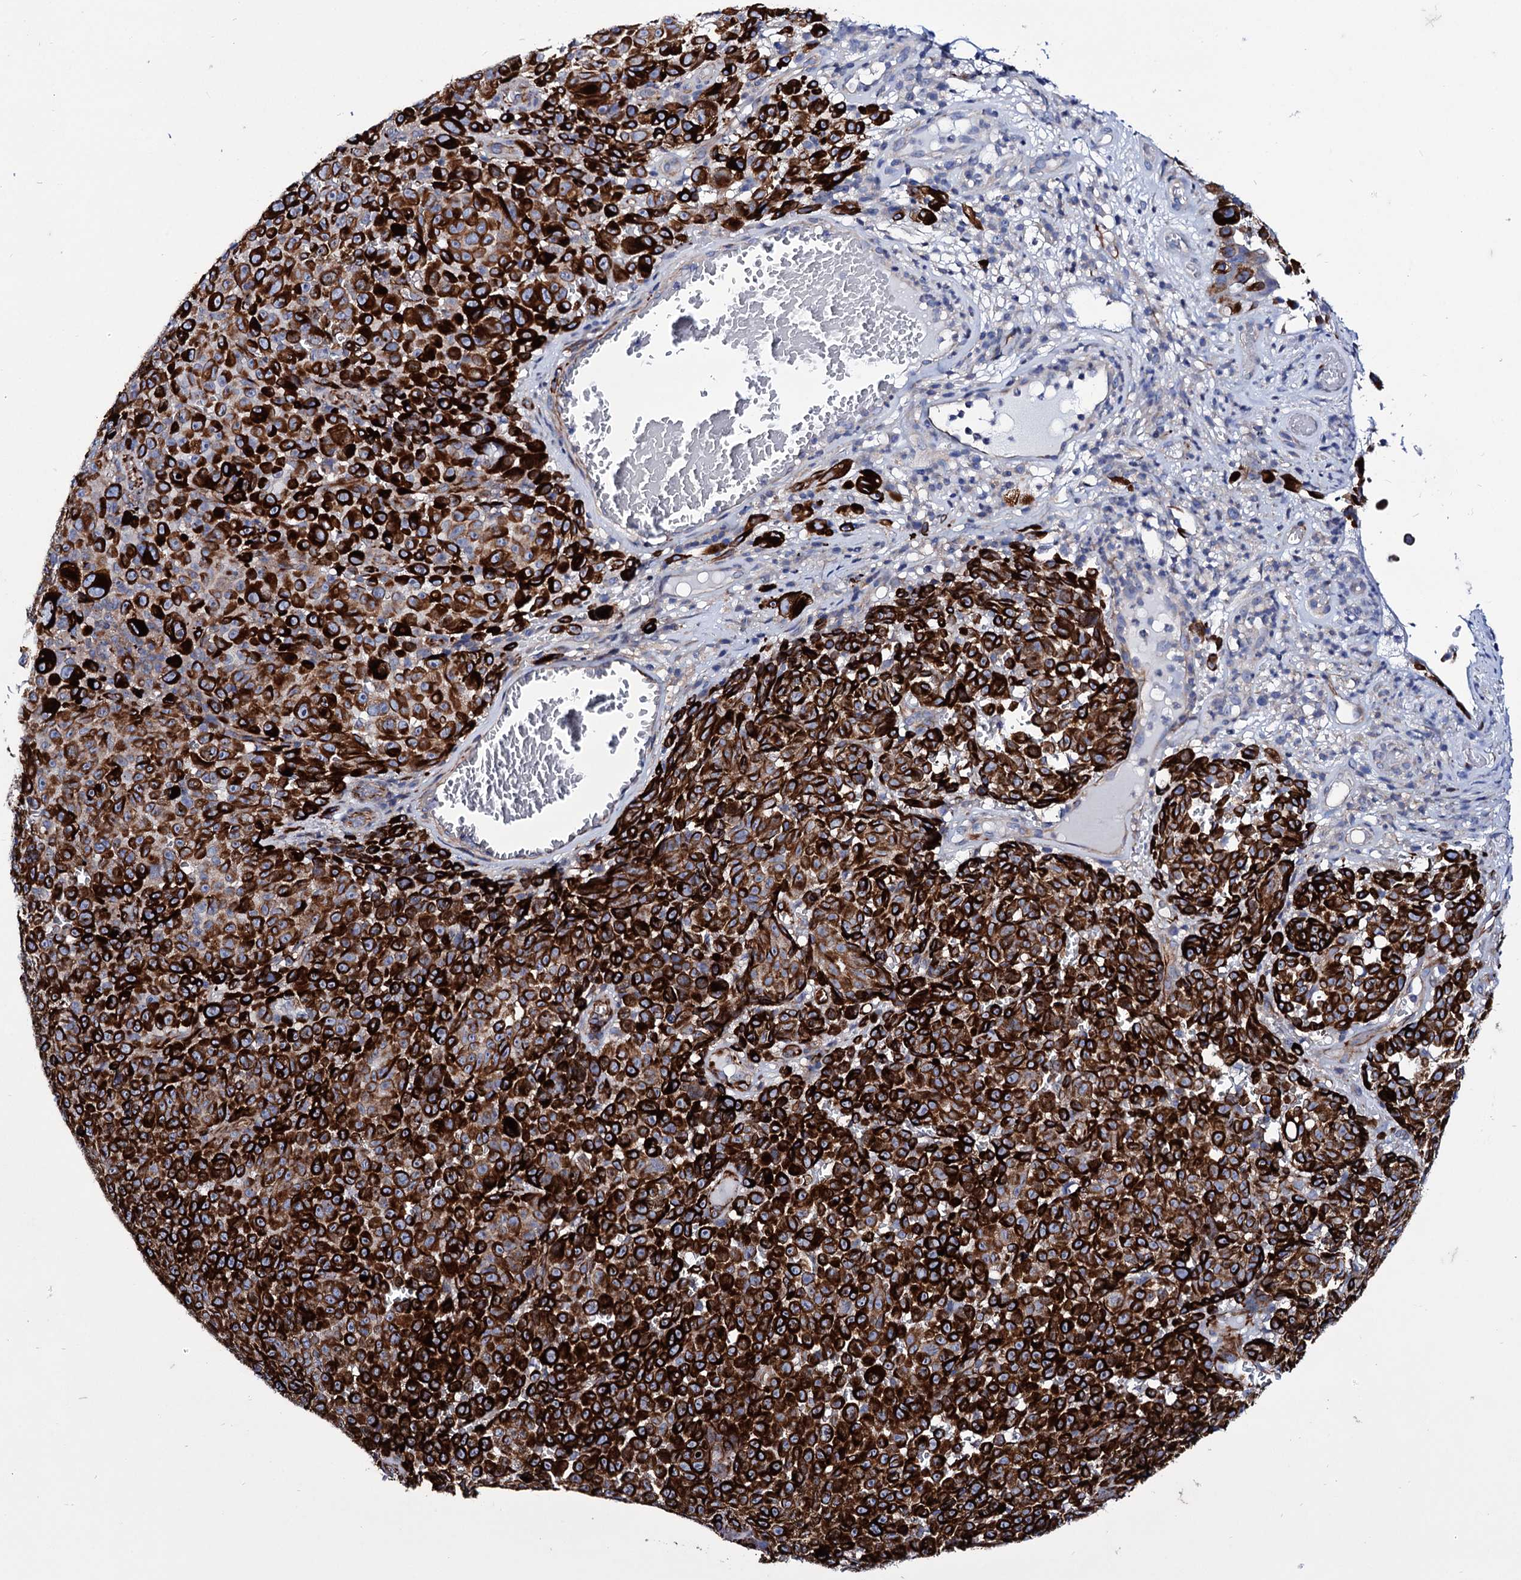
{"staining": {"intensity": "strong", "quantity": ">75%", "location": "cytoplasmic/membranous"}, "tissue": "melanoma", "cell_type": "Tumor cells", "image_type": "cancer", "snomed": [{"axis": "morphology", "description": "Malignant melanoma, NOS"}, {"axis": "topography", "description": "Skin"}], "caption": "Immunohistochemistry (IHC) of malignant melanoma reveals high levels of strong cytoplasmic/membranous expression in approximately >75% of tumor cells. (IHC, brightfield microscopy, high magnification).", "gene": "AXL", "patient": {"sex": "female", "age": 82}}